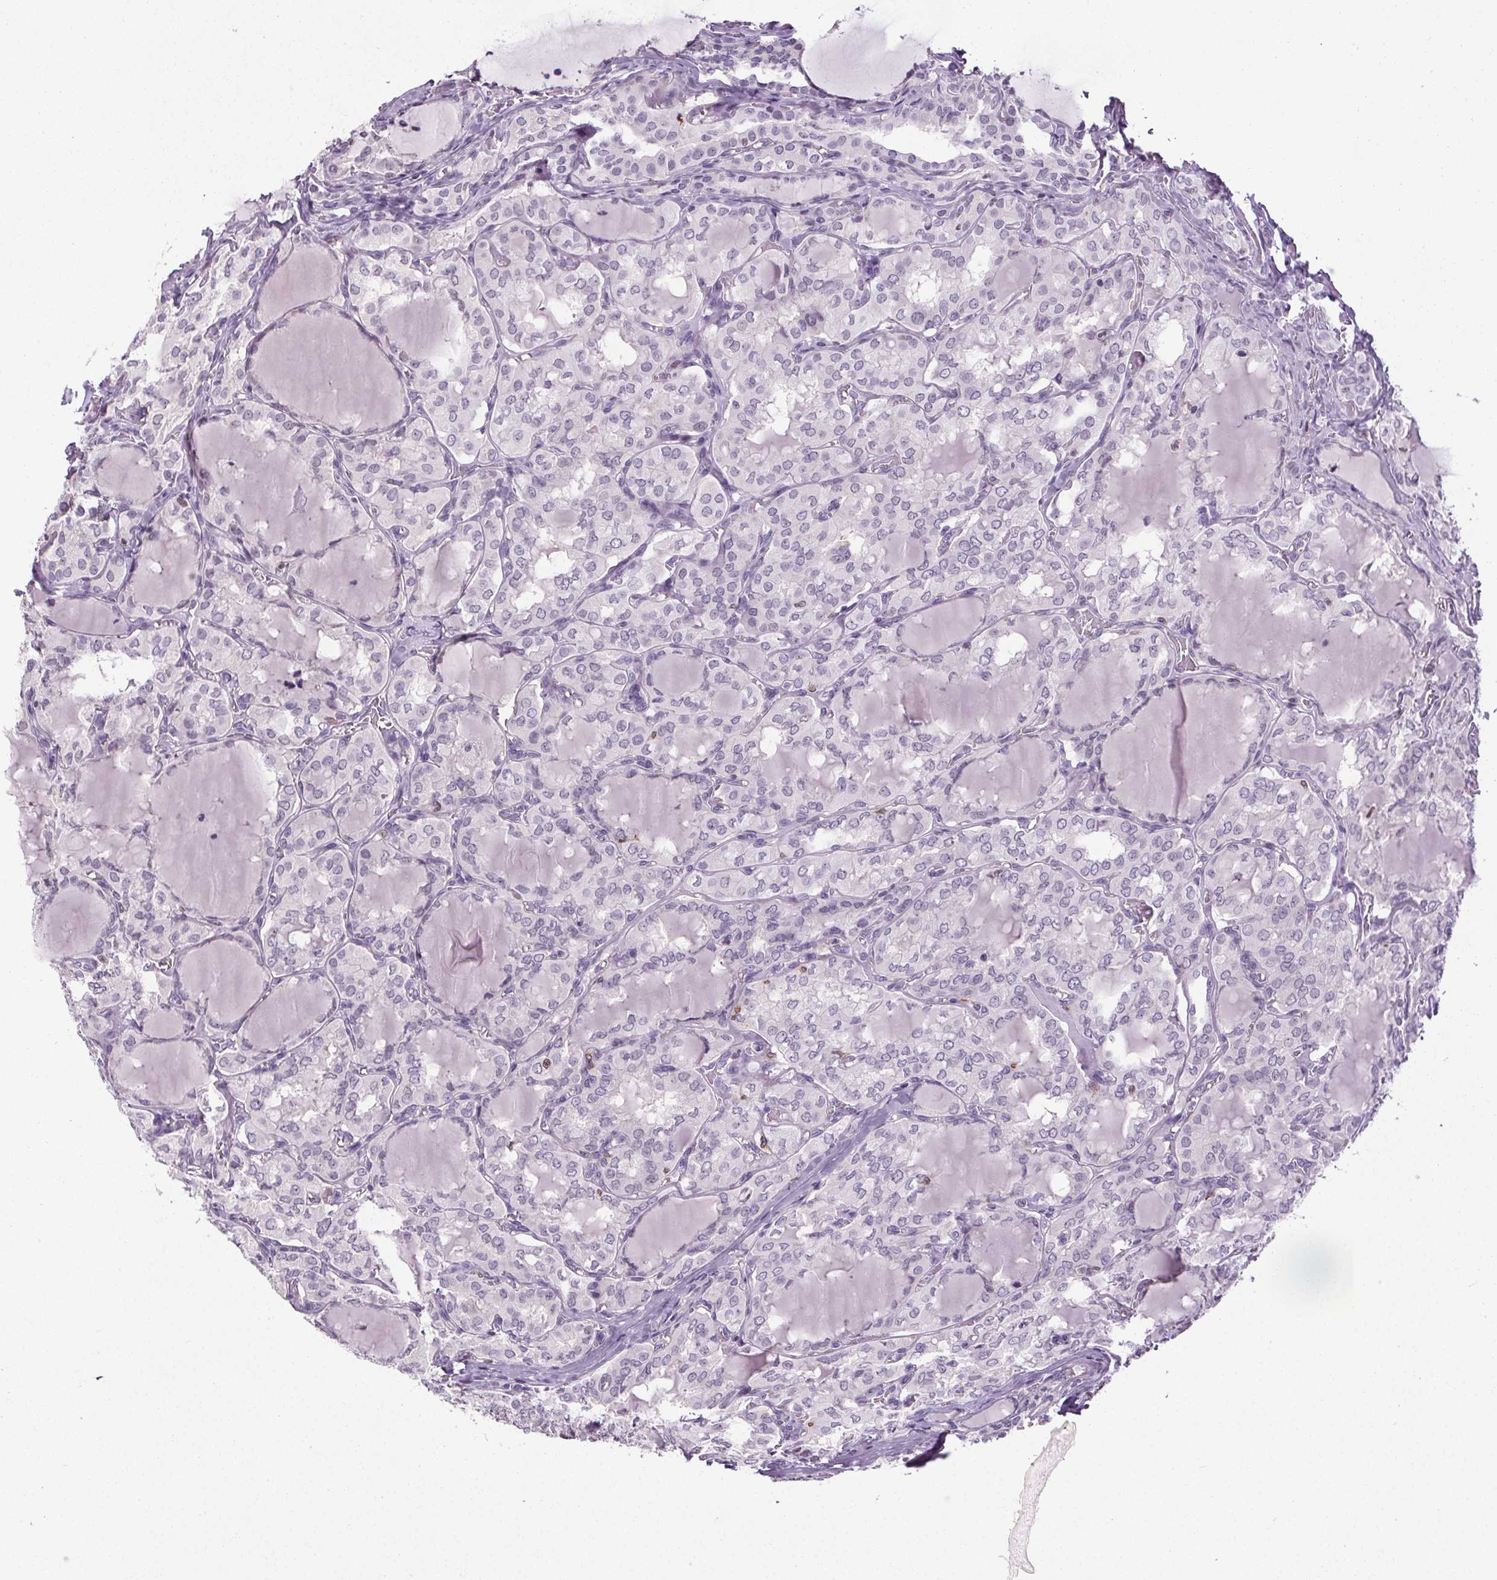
{"staining": {"intensity": "negative", "quantity": "none", "location": "none"}, "tissue": "thyroid cancer", "cell_type": "Tumor cells", "image_type": "cancer", "snomed": [{"axis": "morphology", "description": "Papillary adenocarcinoma, NOS"}, {"axis": "topography", "description": "Thyroid gland"}], "caption": "The photomicrograph demonstrates no significant positivity in tumor cells of thyroid papillary adenocarcinoma.", "gene": "TMEM240", "patient": {"sex": "male", "age": 20}}